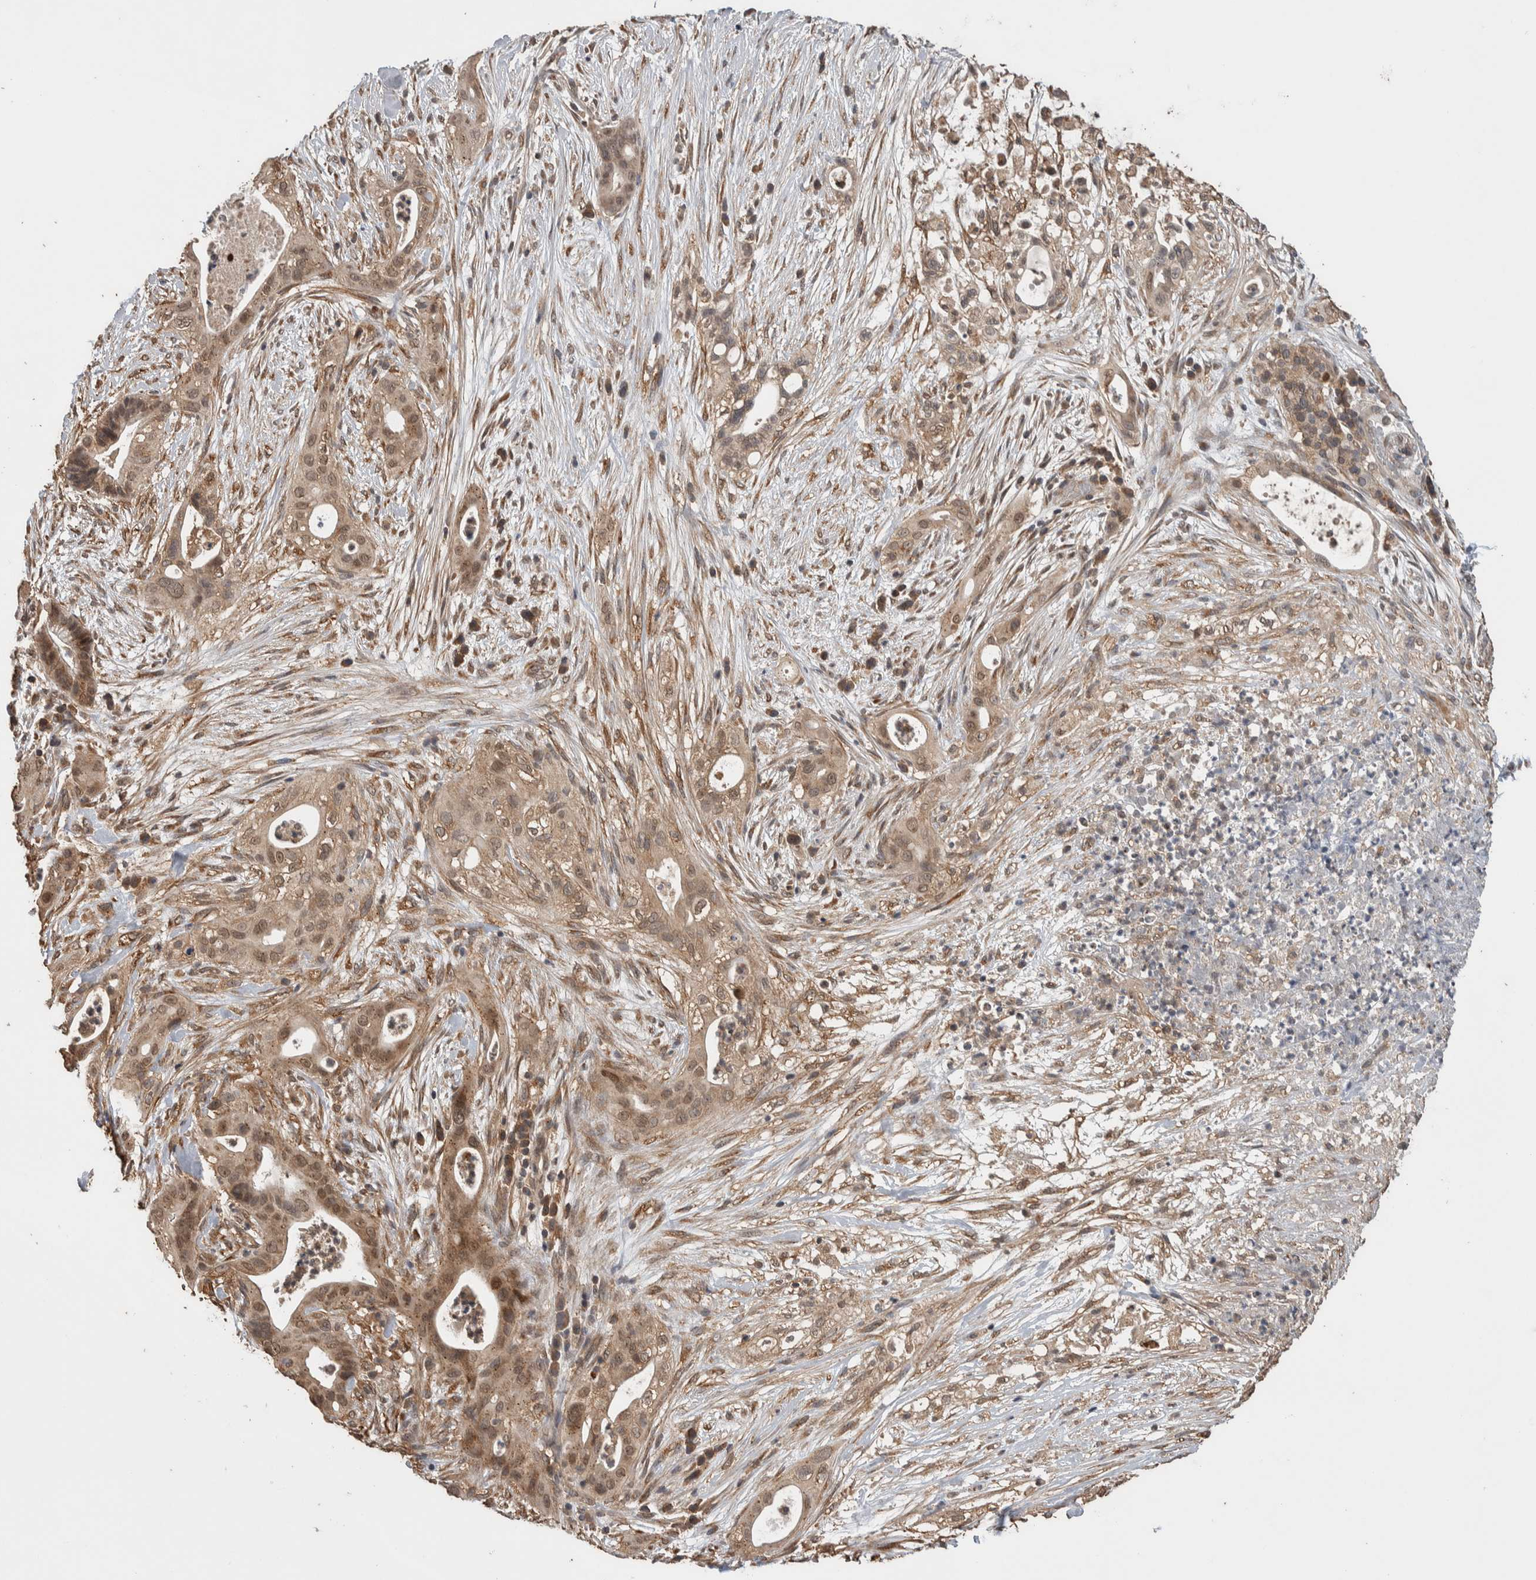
{"staining": {"intensity": "weak", "quantity": ">75%", "location": "cytoplasmic/membranous,nuclear"}, "tissue": "pancreatic cancer", "cell_type": "Tumor cells", "image_type": "cancer", "snomed": [{"axis": "morphology", "description": "Adenocarcinoma, NOS"}, {"axis": "topography", "description": "Pancreas"}], "caption": "Weak cytoplasmic/membranous and nuclear protein expression is seen in approximately >75% of tumor cells in pancreatic adenocarcinoma.", "gene": "DVL2", "patient": {"sex": "male", "age": 58}}